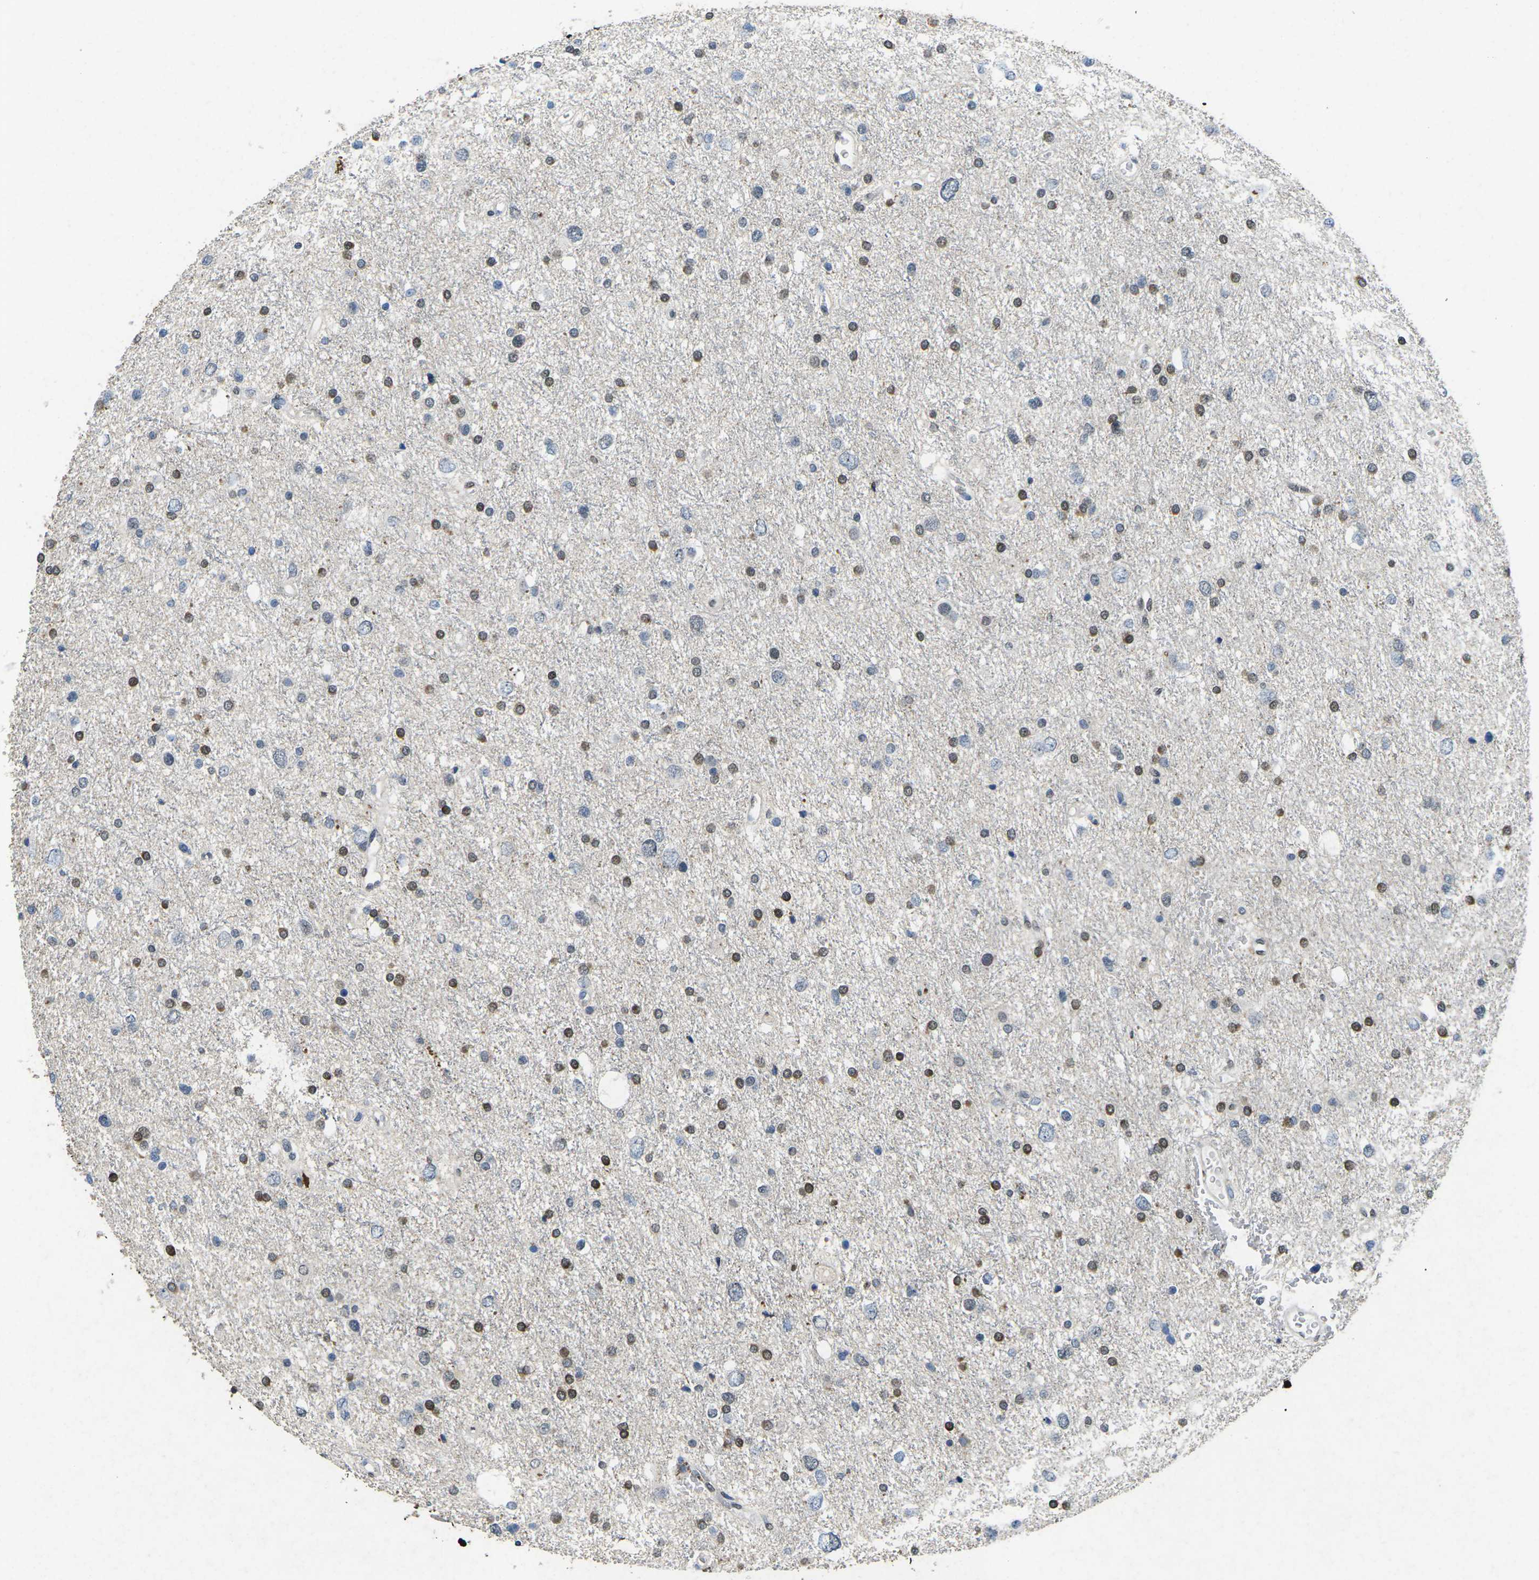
{"staining": {"intensity": "weak", "quantity": "25%-75%", "location": "nuclear"}, "tissue": "glioma", "cell_type": "Tumor cells", "image_type": "cancer", "snomed": [{"axis": "morphology", "description": "Glioma, malignant, Low grade"}, {"axis": "topography", "description": "Brain"}], "caption": "Human malignant low-grade glioma stained for a protein (brown) displays weak nuclear positive positivity in approximately 25%-75% of tumor cells.", "gene": "SCNN1B", "patient": {"sex": "female", "age": 37}}